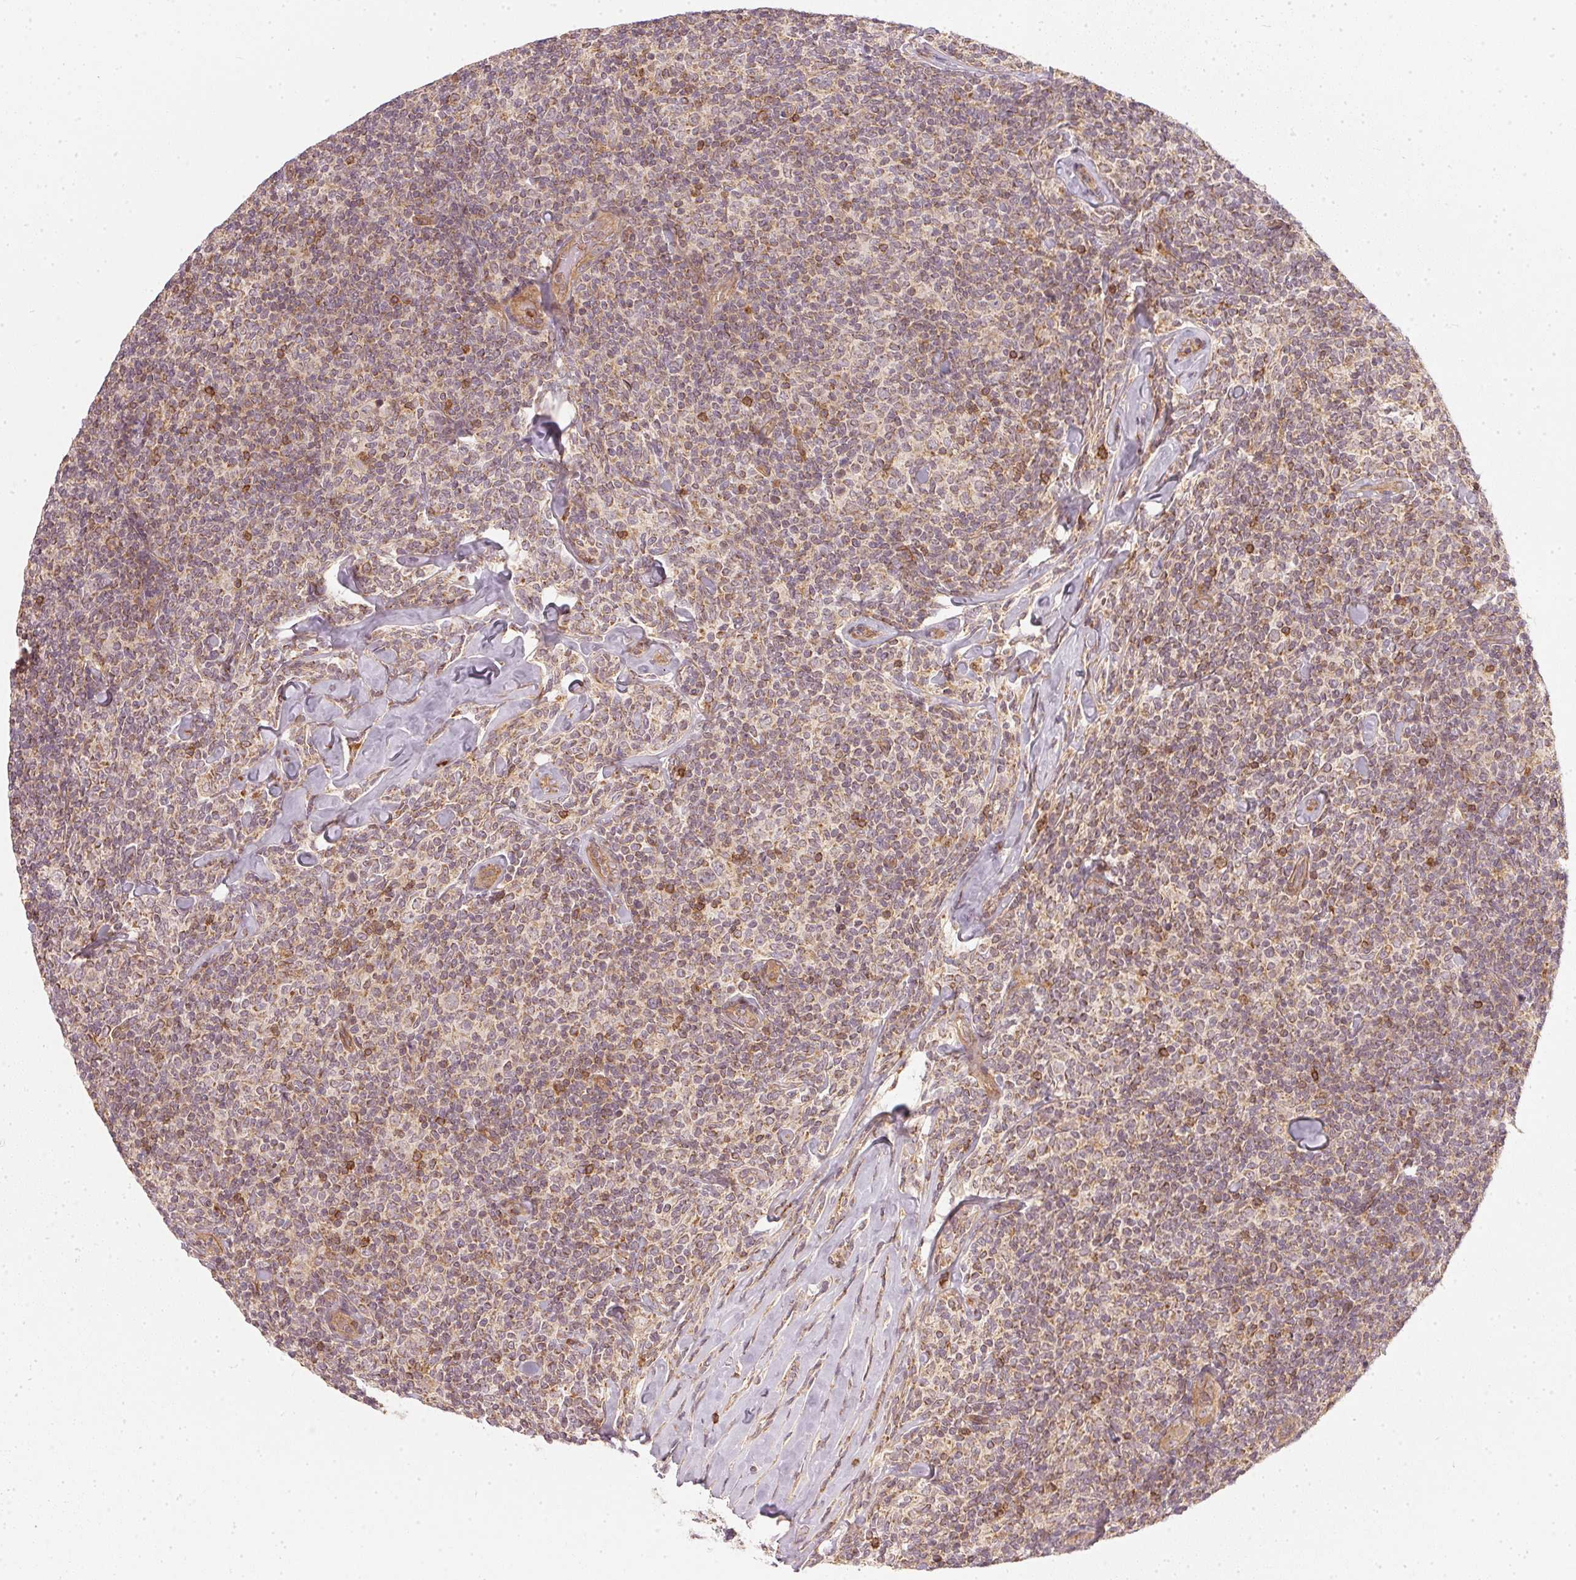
{"staining": {"intensity": "moderate", "quantity": "25%-75%", "location": "cytoplasmic/membranous"}, "tissue": "lymphoma", "cell_type": "Tumor cells", "image_type": "cancer", "snomed": [{"axis": "morphology", "description": "Malignant lymphoma, non-Hodgkin's type, Low grade"}, {"axis": "topography", "description": "Lymph node"}], "caption": "Immunohistochemical staining of lymphoma exhibits medium levels of moderate cytoplasmic/membranous positivity in approximately 25%-75% of tumor cells.", "gene": "NADK2", "patient": {"sex": "female", "age": 56}}